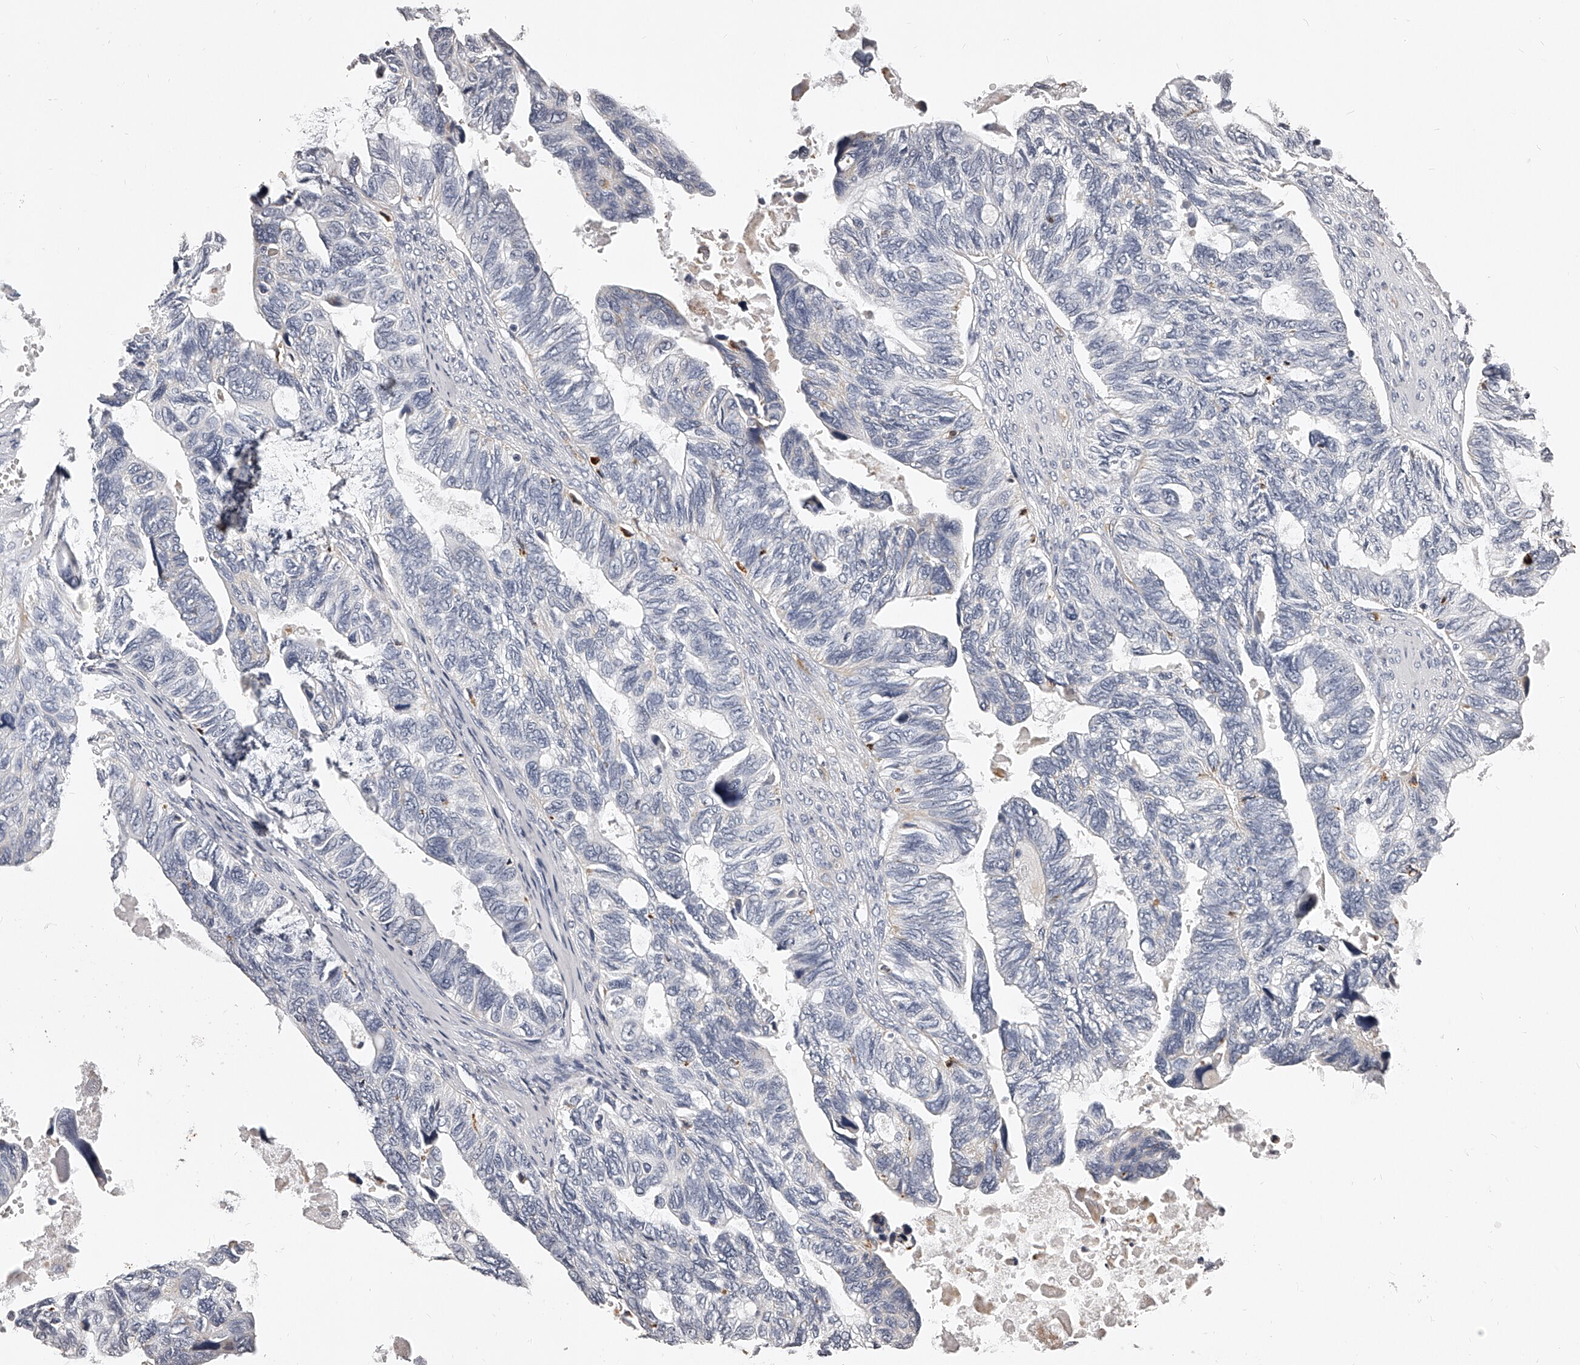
{"staining": {"intensity": "negative", "quantity": "none", "location": "none"}, "tissue": "ovarian cancer", "cell_type": "Tumor cells", "image_type": "cancer", "snomed": [{"axis": "morphology", "description": "Cystadenocarcinoma, serous, NOS"}, {"axis": "topography", "description": "Ovary"}], "caption": "This is an immunohistochemistry photomicrograph of human serous cystadenocarcinoma (ovarian). There is no staining in tumor cells.", "gene": "DMRT1", "patient": {"sex": "female", "age": 79}}